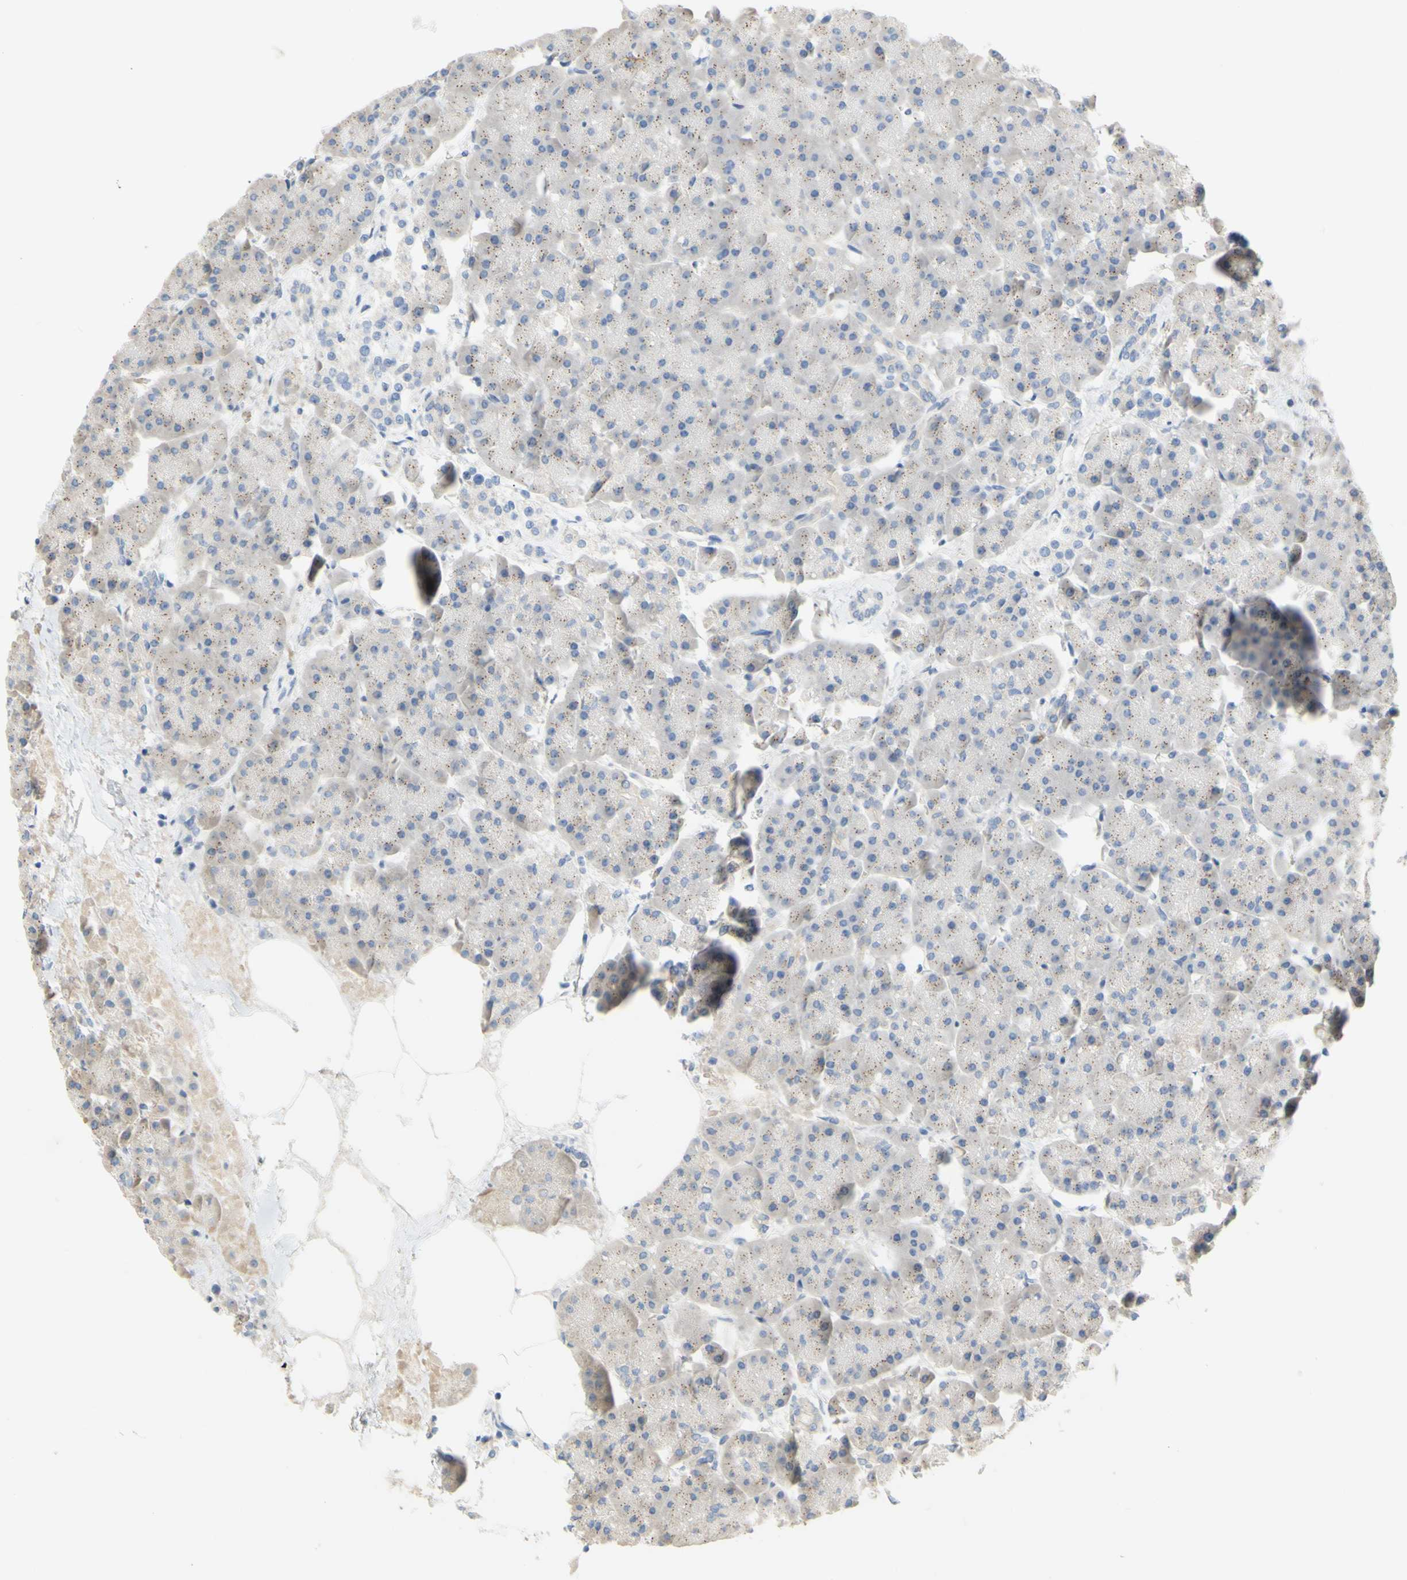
{"staining": {"intensity": "negative", "quantity": "none", "location": "none"}, "tissue": "pancreas", "cell_type": "Exocrine glandular cells", "image_type": "normal", "snomed": [{"axis": "morphology", "description": "Normal tissue, NOS"}, {"axis": "topography", "description": "Pancreas"}], "caption": "Protein analysis of normal pancreas reveals no significant positivity in exocrine glandular cells.", "gene": "CCNB2", "patient": {"sex": "female", "age": 70}}